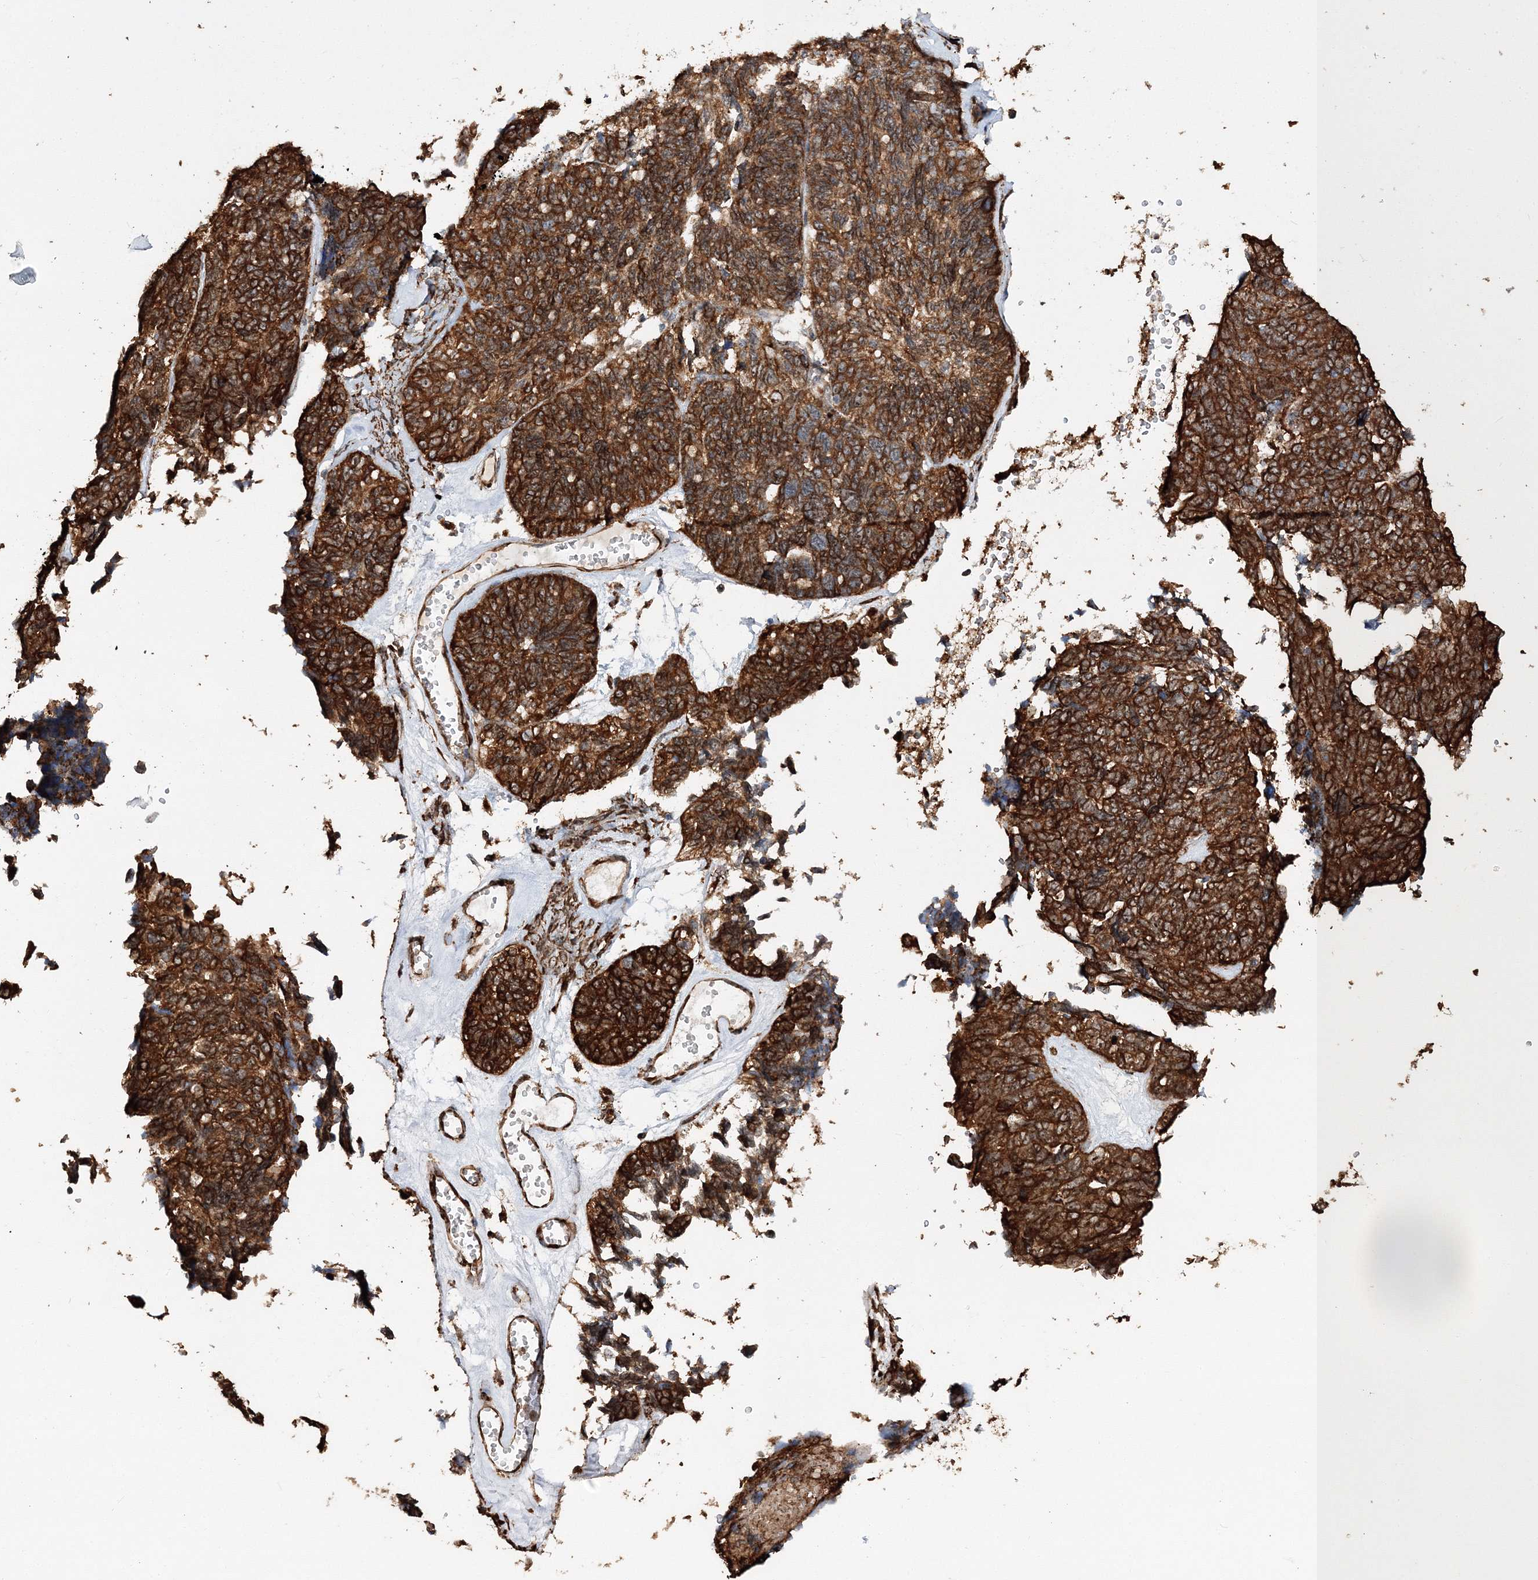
{"staining": {"intensity": "strong", "quantity": ">75%", "location": "cytoplasmic/membranous"}, "tissue": "ovarian cancer", "cell_type": "Tumor cells", "image_type": "cancer", "snomed": [{"axis": "morphology", "description": "Cystadenocarcinoma, serous, NOS"}, {"axis": "topography", "description": "Ovary"}], "caption": "This is a photomicrograph of immunohistochemistry (IHC) staining of ovarian cancer, which shows strong expression in the cytoplasmic/membranous of tumor cells.", "gene": "SCRN3", "patient": {"sex": "female", "age": 79}}